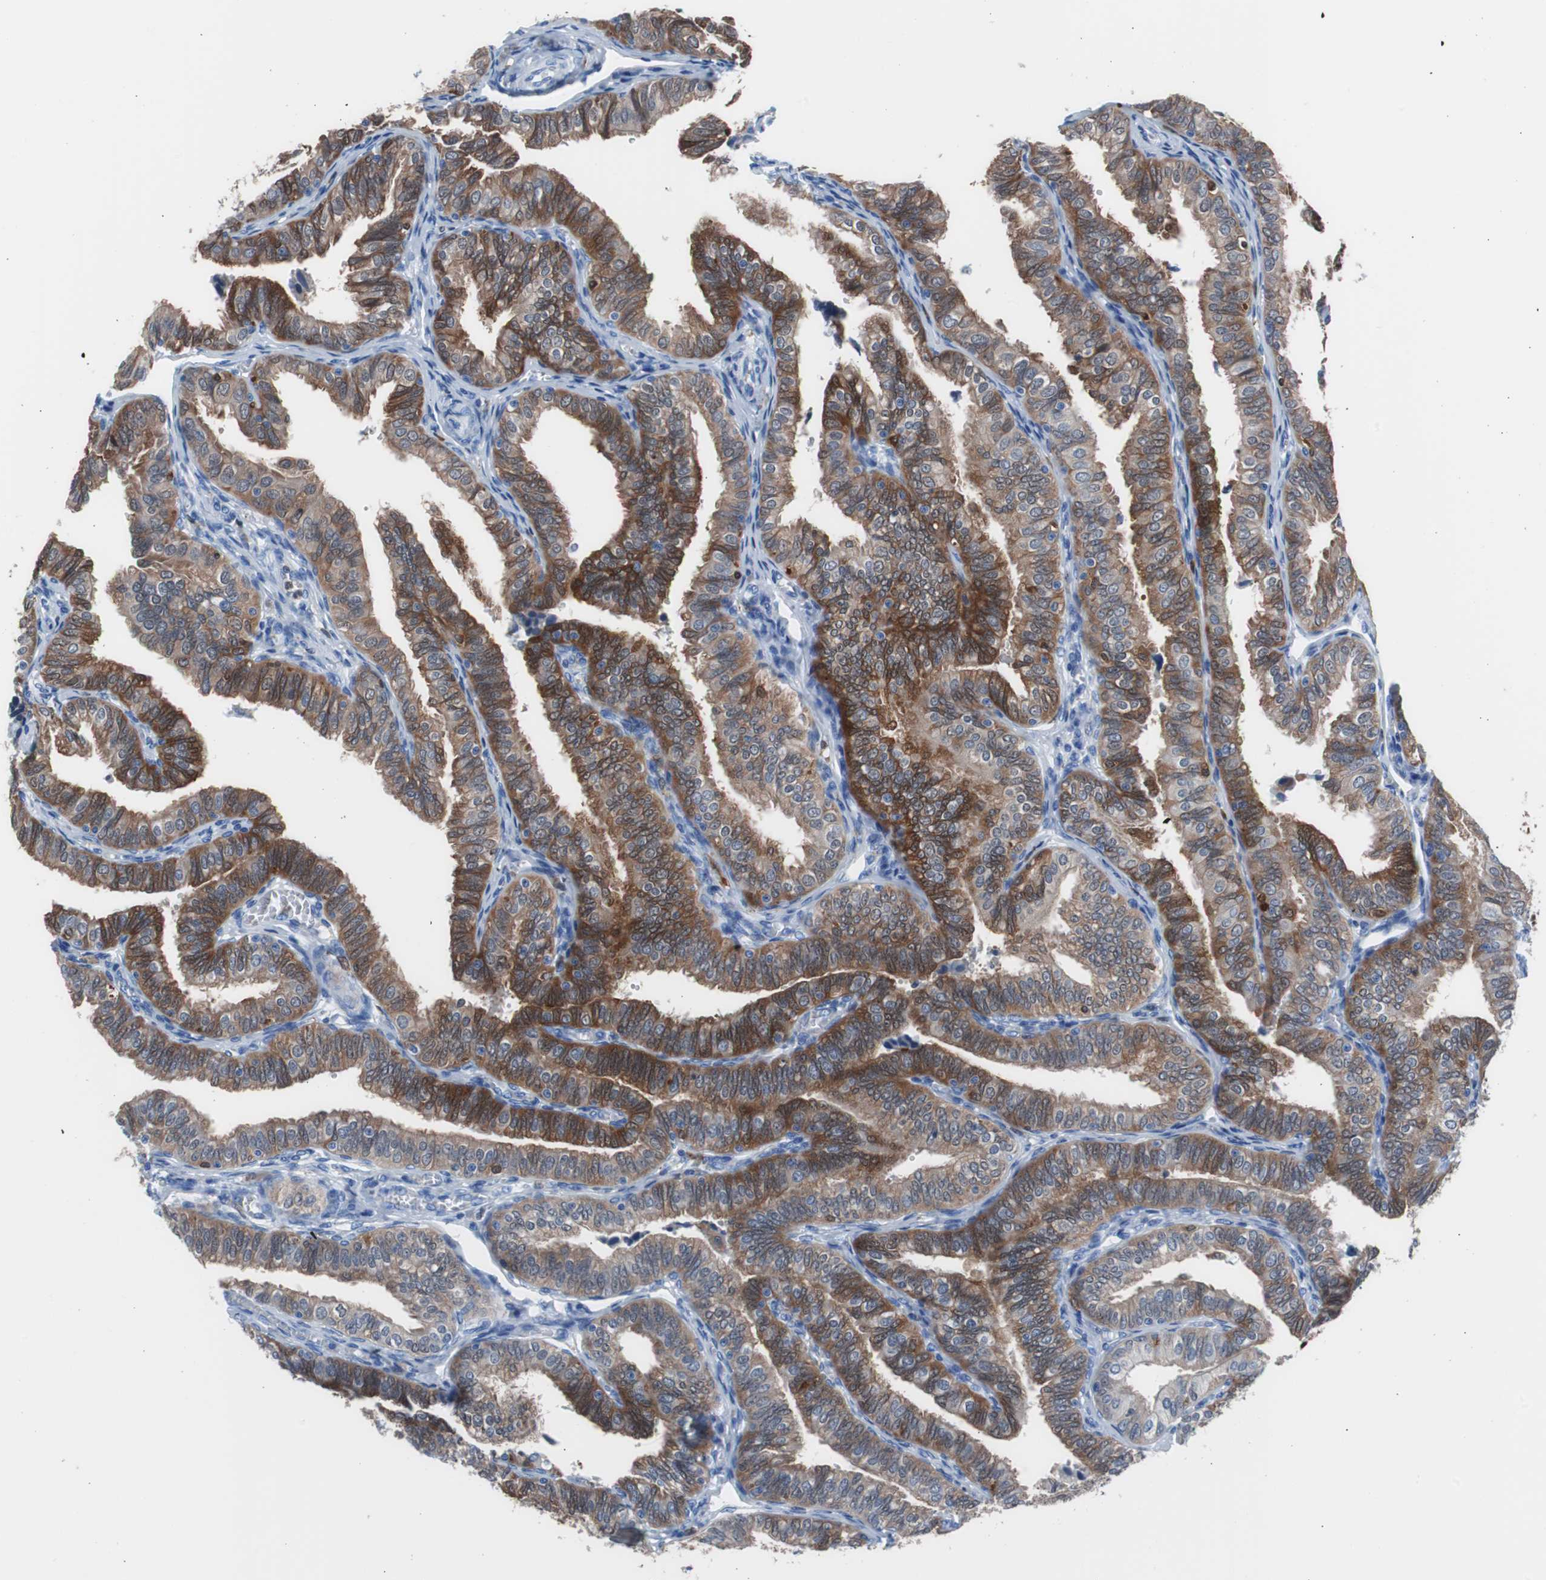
{"staining": {"intensity": "strong", "quantity": ">75%", "location": "cytoplasmic/membranous"}, "tissue": "fallopian tube", "cell_type": "Glandular cells", "image_type": "normal", "snomed": [{"axis": "morphology", "description": "Normal tissue, NOS"}, {"axis": "topography", "description": "Fallopian tube"}], "caption": "Immunohistochemical staining of benign fallopian tube displays >75% levels of strong cytoplasmic/membranous protein positivity in approximately >75% of glandular cells.", "gene": "SYK", "patient": {"sex": "female", "age": 46}}